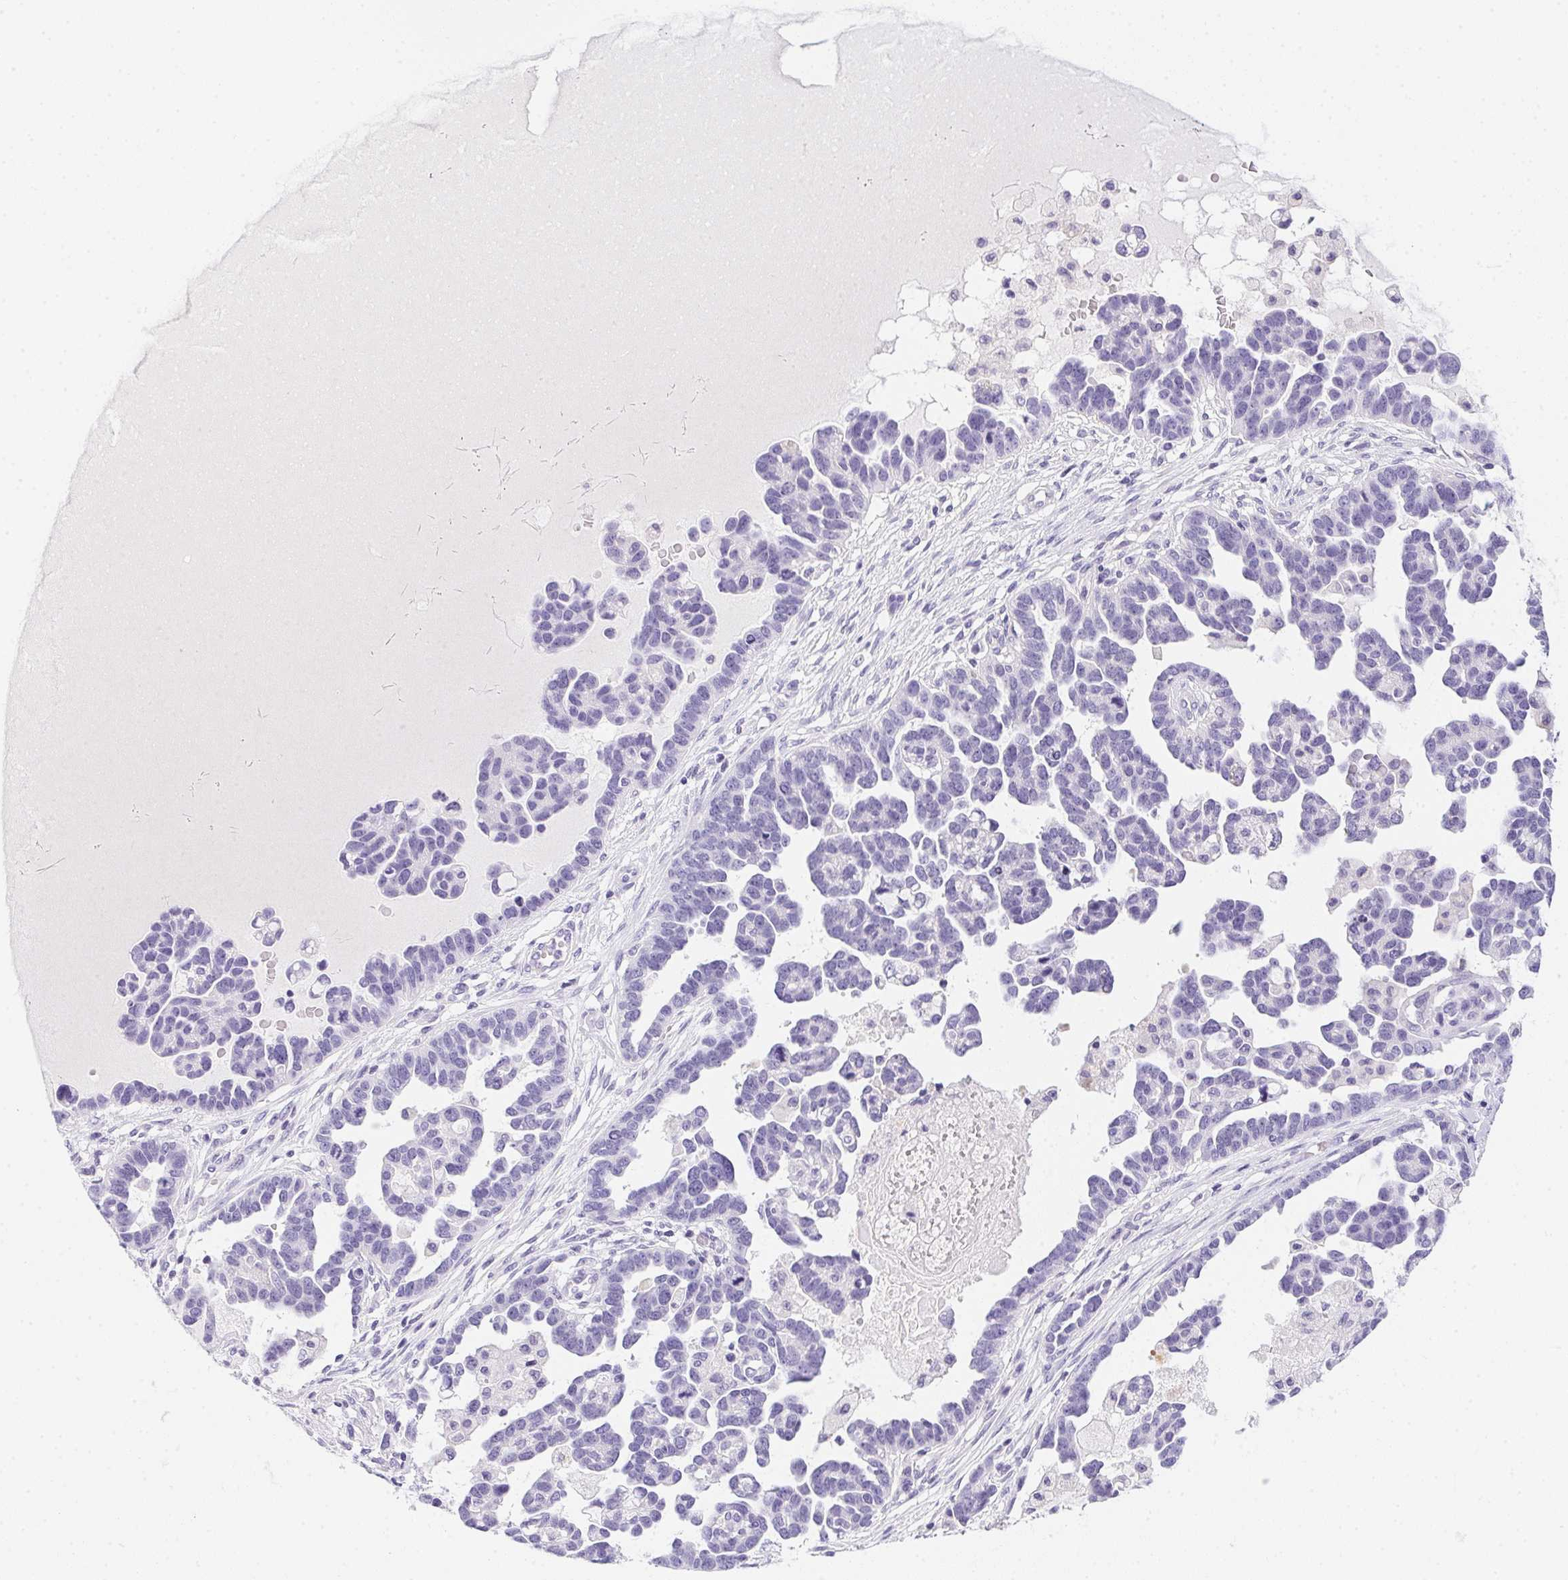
{"staining": {"intensity": "negative", "quantity": "none", "location": "none"}, "tissue": "ovarian cancer", "cell_type": "Tumor cells", "image_type": "cancer", "snomed": [{"axis": "morphology", "description": "Cystadenocarcinoma, serous, NOS"}, {"axis": "topography", "description": "Ovary"}], "caption": "This micrograph is of serous cystadenocarcinoma (ovarian) stained with immunohistochemistry to label a protein in brown with the nuclei are counter-stained blue. There is no staining in tumor cells.", "gene": "PRKAA1", "patient": {"sex": "female", "age": 54}}